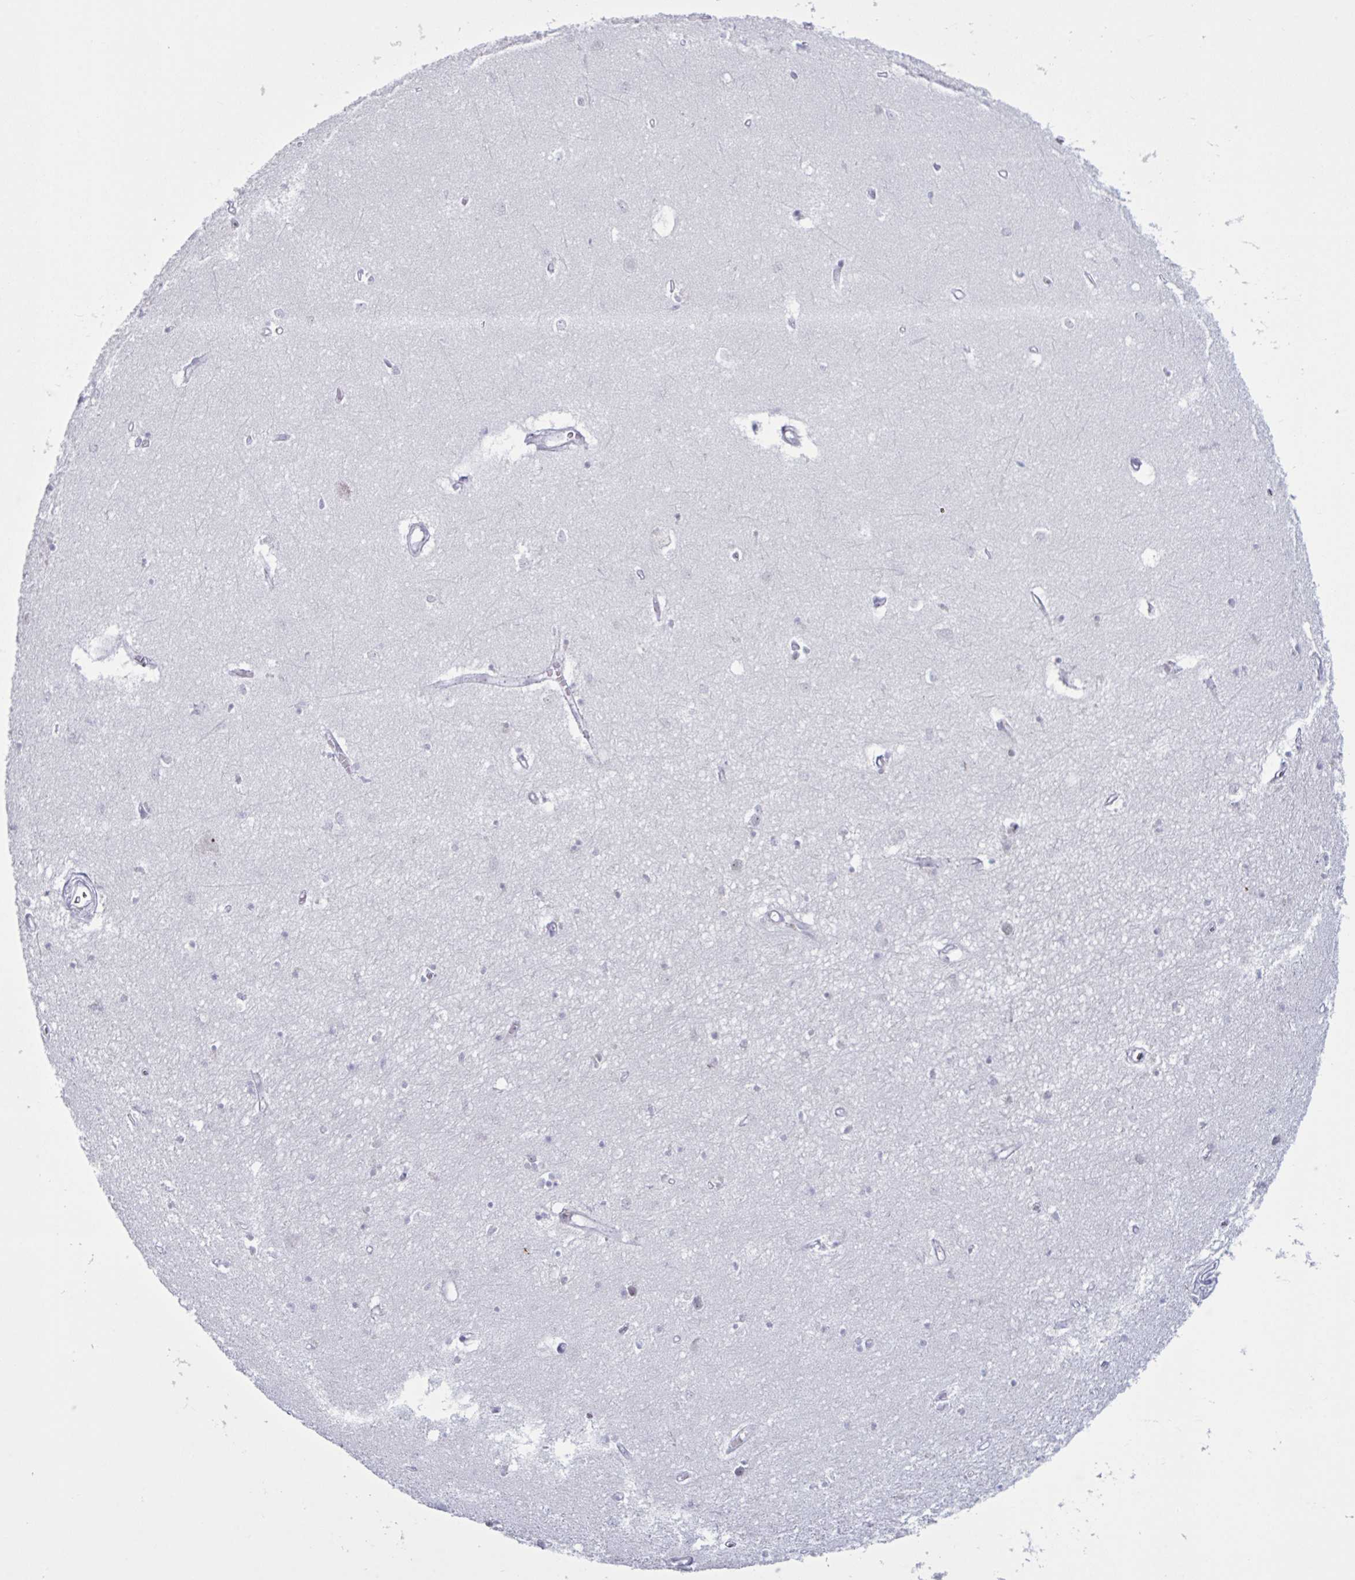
{"staining": {"intensity": "negative", "quantity": "none", "location": "none"}, "tissue": "hippocampus", "cell_type": "Glial cells", "image_type": "normal", "snomed": [{"axis": "morphology", "description": "Normal tissue, NOS"}, {"axis": "topography", "description": "Hippocampus"}], "caption": "The IHC histopathology image has no significant staining in glial cells of hippocampus.", "gene": "PRMT6", "patient": {"sex": "female", "age": 64}}